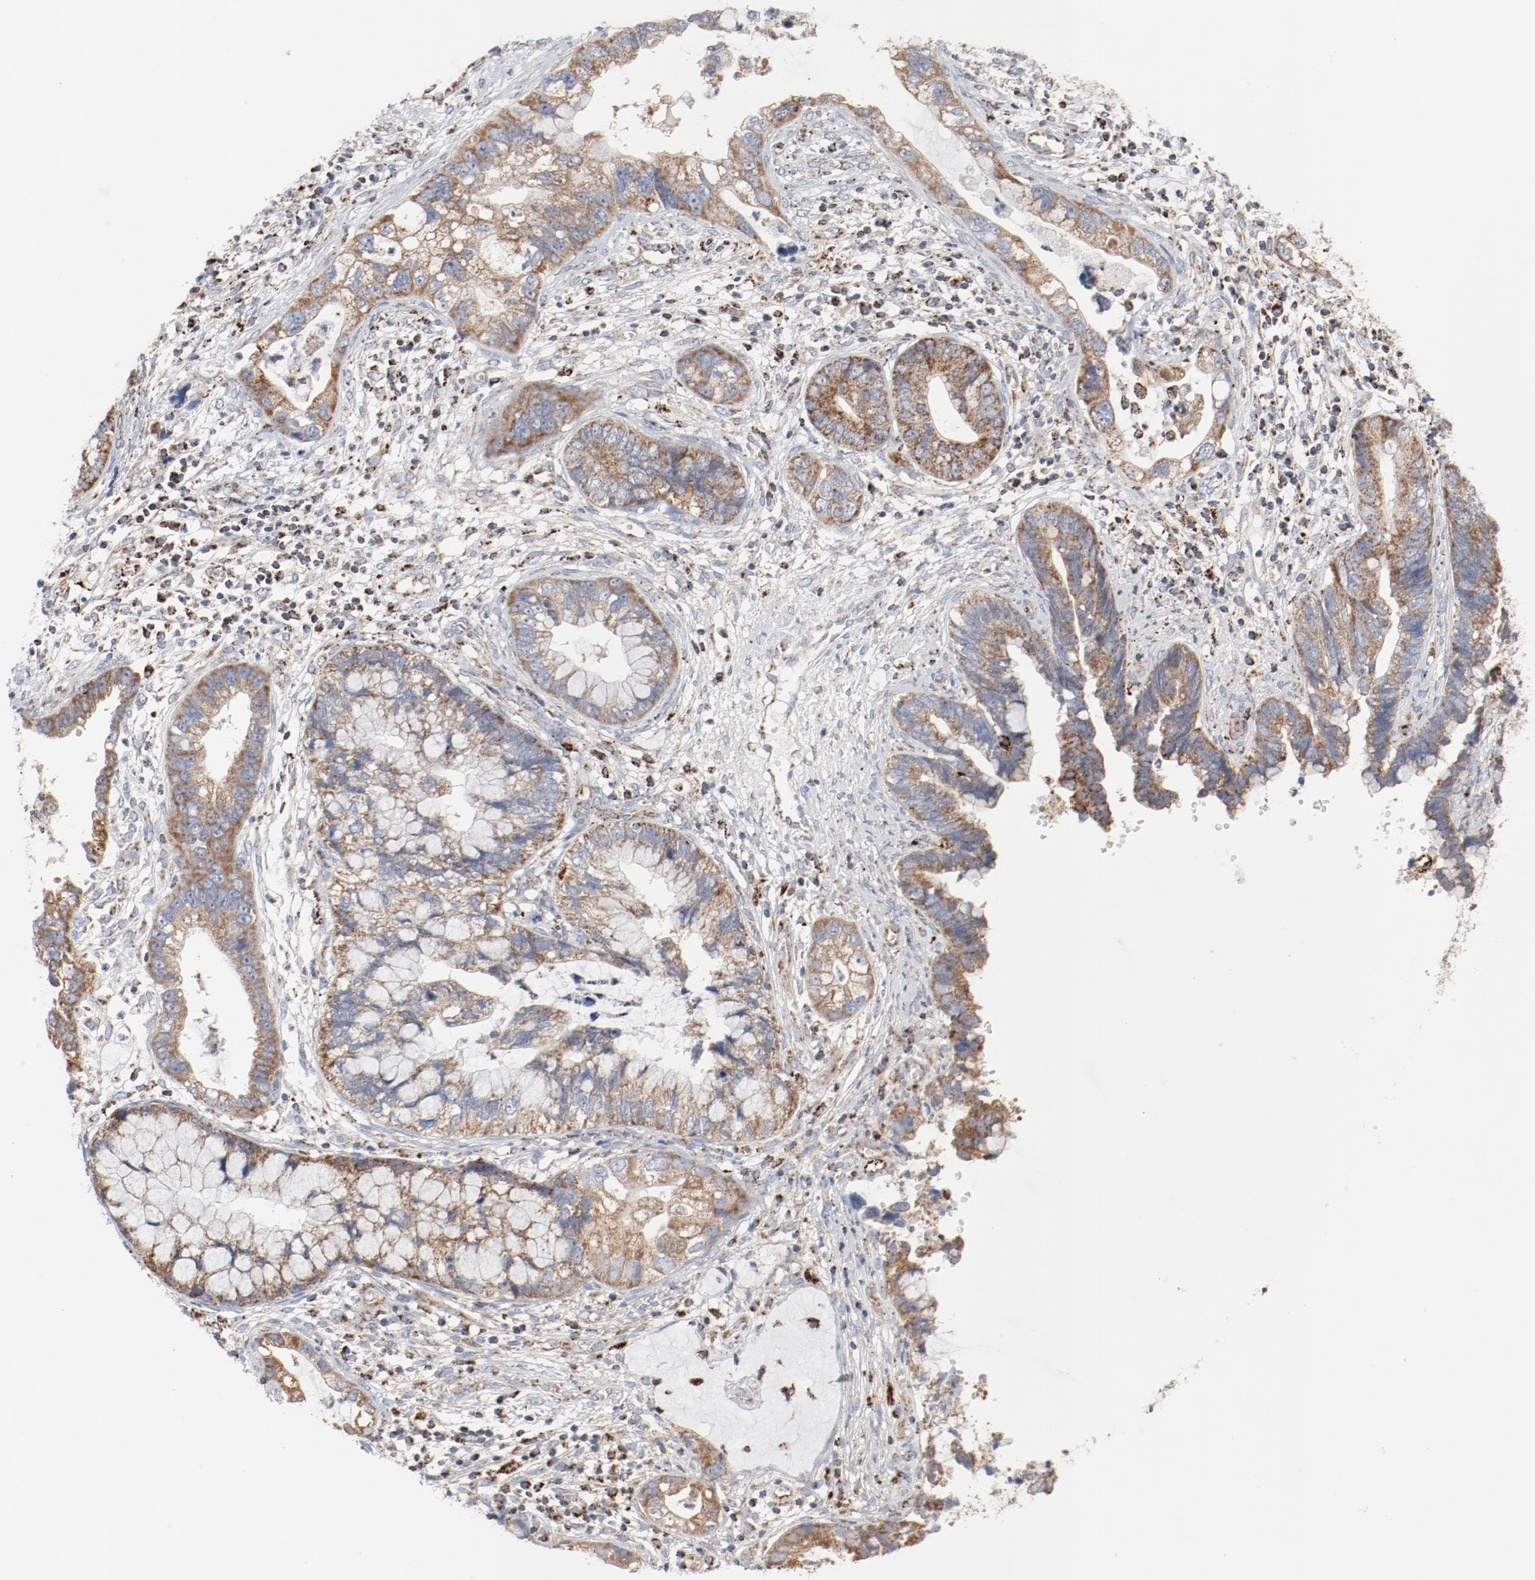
{"staining": {"intensity": "moderate", "quantity": ">75%", "location": "cytoplasmic/membranous"}, "tissue": "cervical cancer", "cell_type": "Tumor cells", "image_type": "cancer", "snomed": [{"axis": "morphology", "description": "Adenocarcinoma, NOS"}, {"axis": "topography", "description": "Cervix"}], "caption": "Immunohistochemistry (IHC) histopathology image of human adenocarcinoma (cervical) stained for a protein (brown), which demonstrates medium levels of moderate cytoplasmic/membranous positivity in approximately >75% of tumor cells.", "gene": "SETD3", "patient": {"sex": "female", "age": 44}}